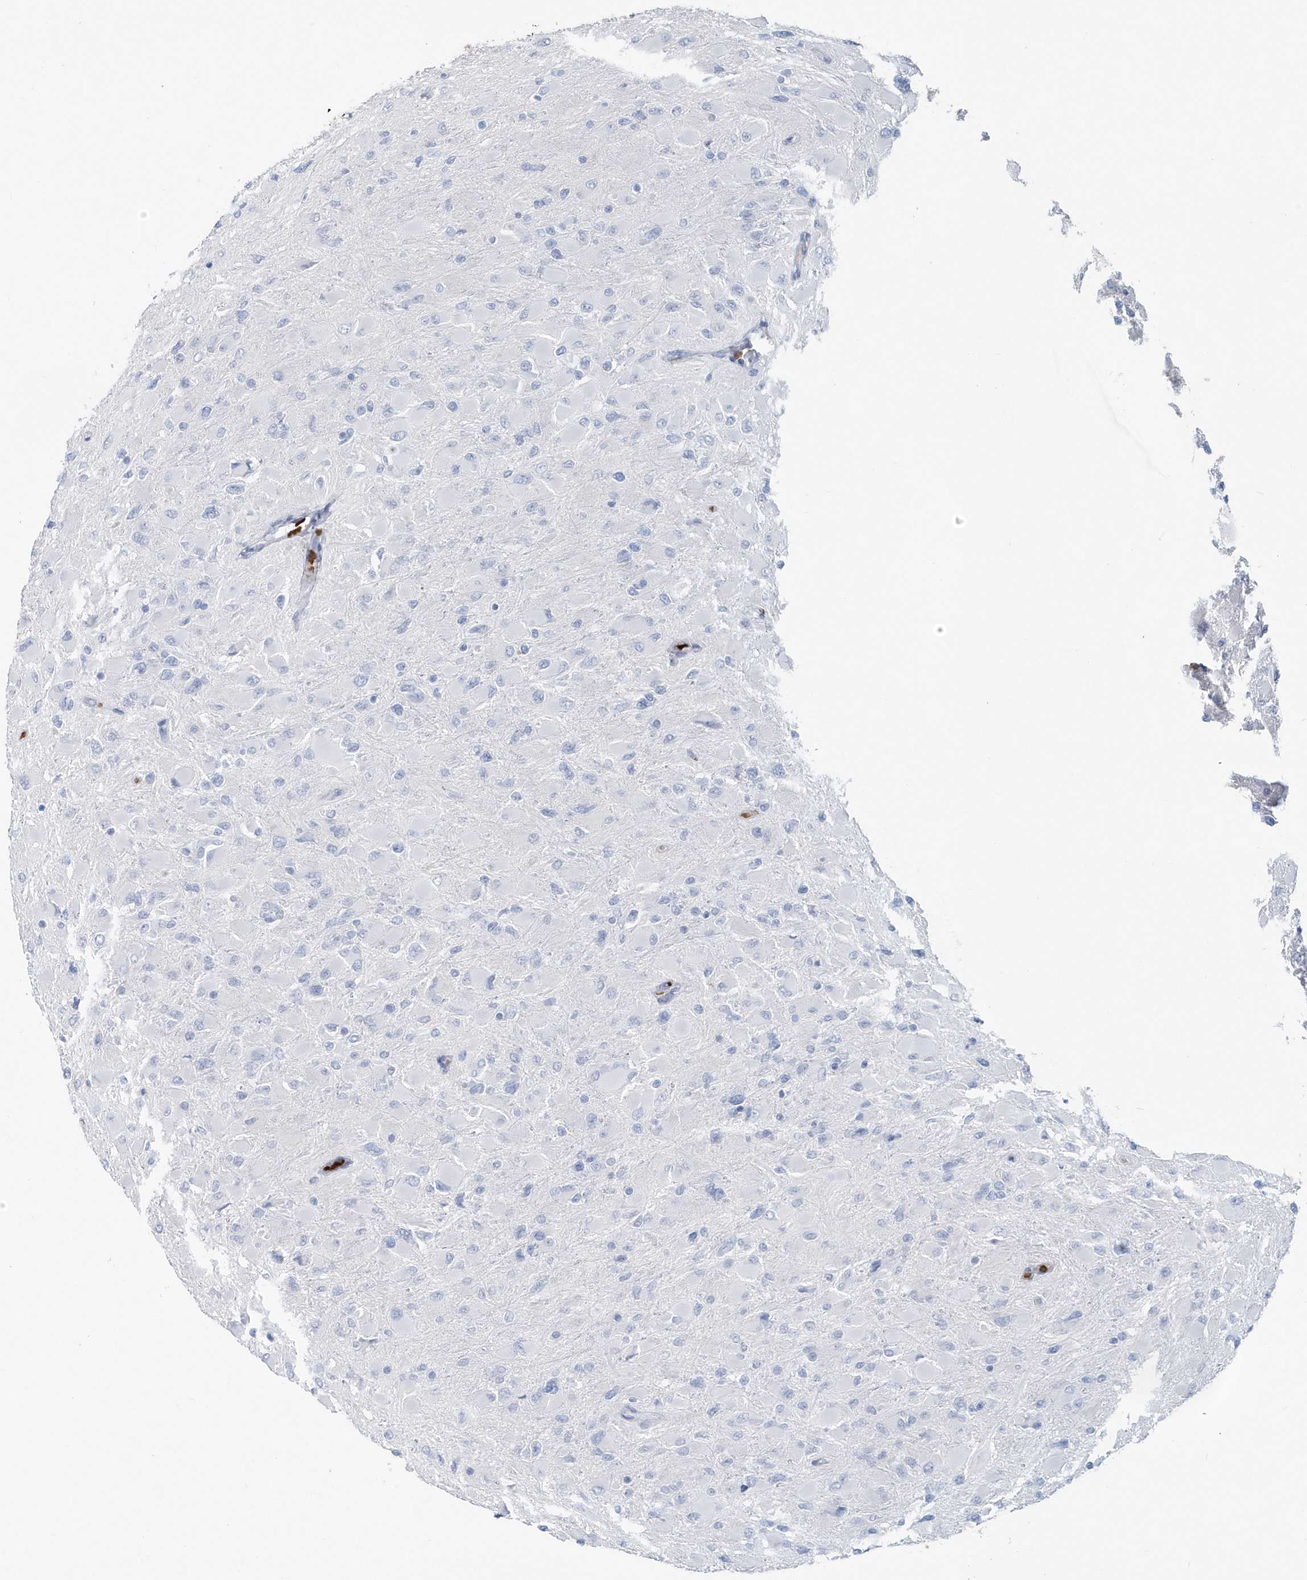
{"staining": {"intensity": "negative", "quantity": "none", "location": "none"}, "tissue": "glioma", "cell_type": "Tumor cells", "image_type": "cancer", "snomed": [{"axis": "morphology", "description": "Glioma, malignant, High grade"}, {"axis": "topography", "description": "Cerebral cortex"}], "caption": "Glioma stained for a protein using immunohistochemistry displays no expression tumor cells.", "gene": "HBA2", "patient": {"sex": "female", "age": 36}}